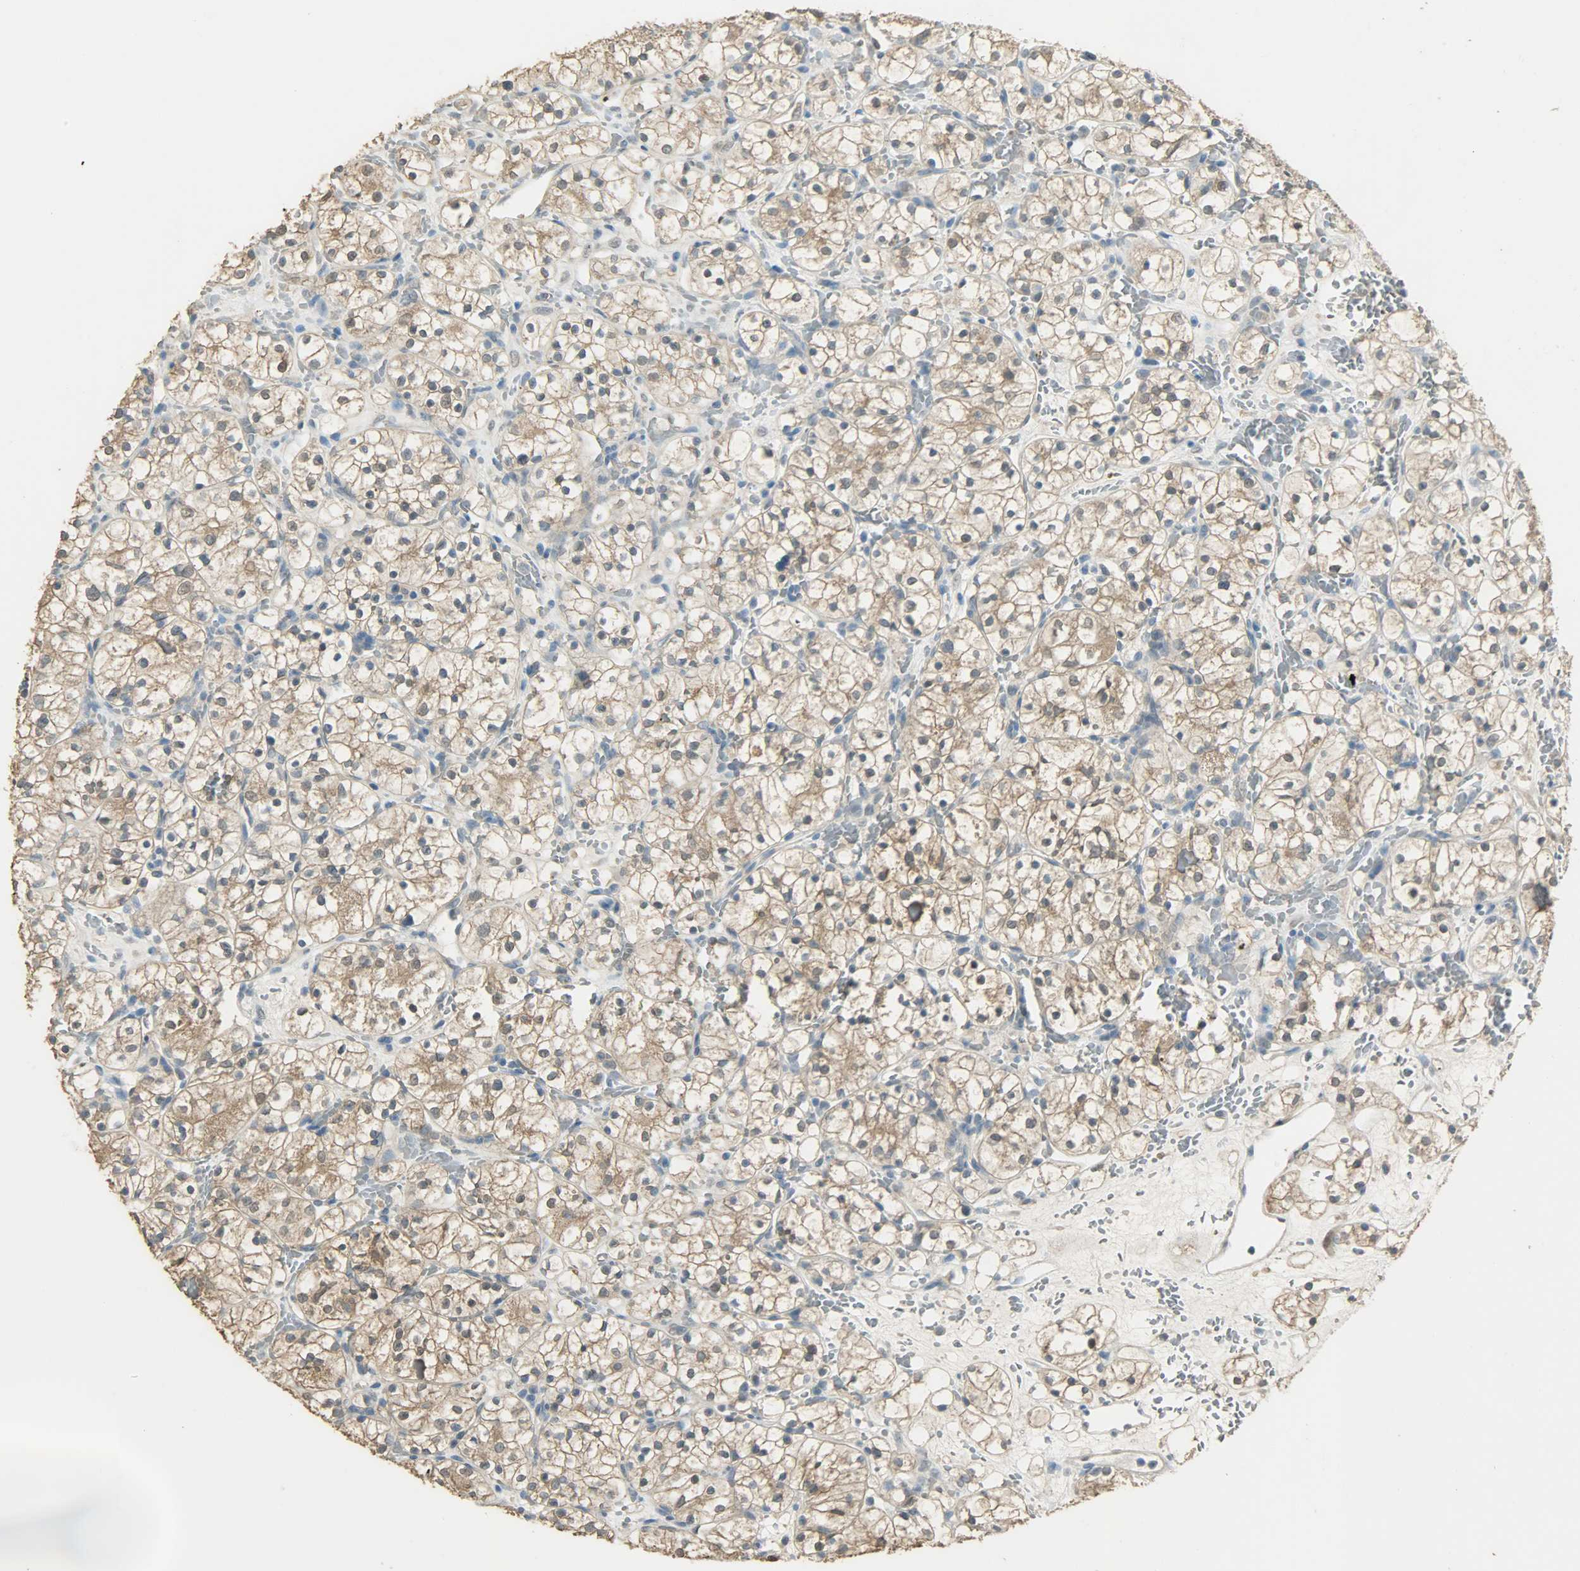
{"staining": {"intensity": "weak", "quantity": ">75%", "location": "cytoplasmic/membranous"}, "tissue": "renal cancer", "cell_type": "Tumor cells", "image_type": "cancer", "snomed": [{"axis": "morphology", "description": "Adenocarcinoma, NOS"}, {"axis": "topography", "description": "Kidney"}], "caption": "IHC staining of renal cancer, which displays low levels of weak cytoplasmic/membranous expression in about >75% of tumor cells indicating weak cytoplasmic/membranous protein staining. The staining was performed using DAB (brown) for protein detection and nuclei were counterstained in hematoxylin (blue).", "gene": "PRMT5", "patient": {"sex": "female", "age": 60}}